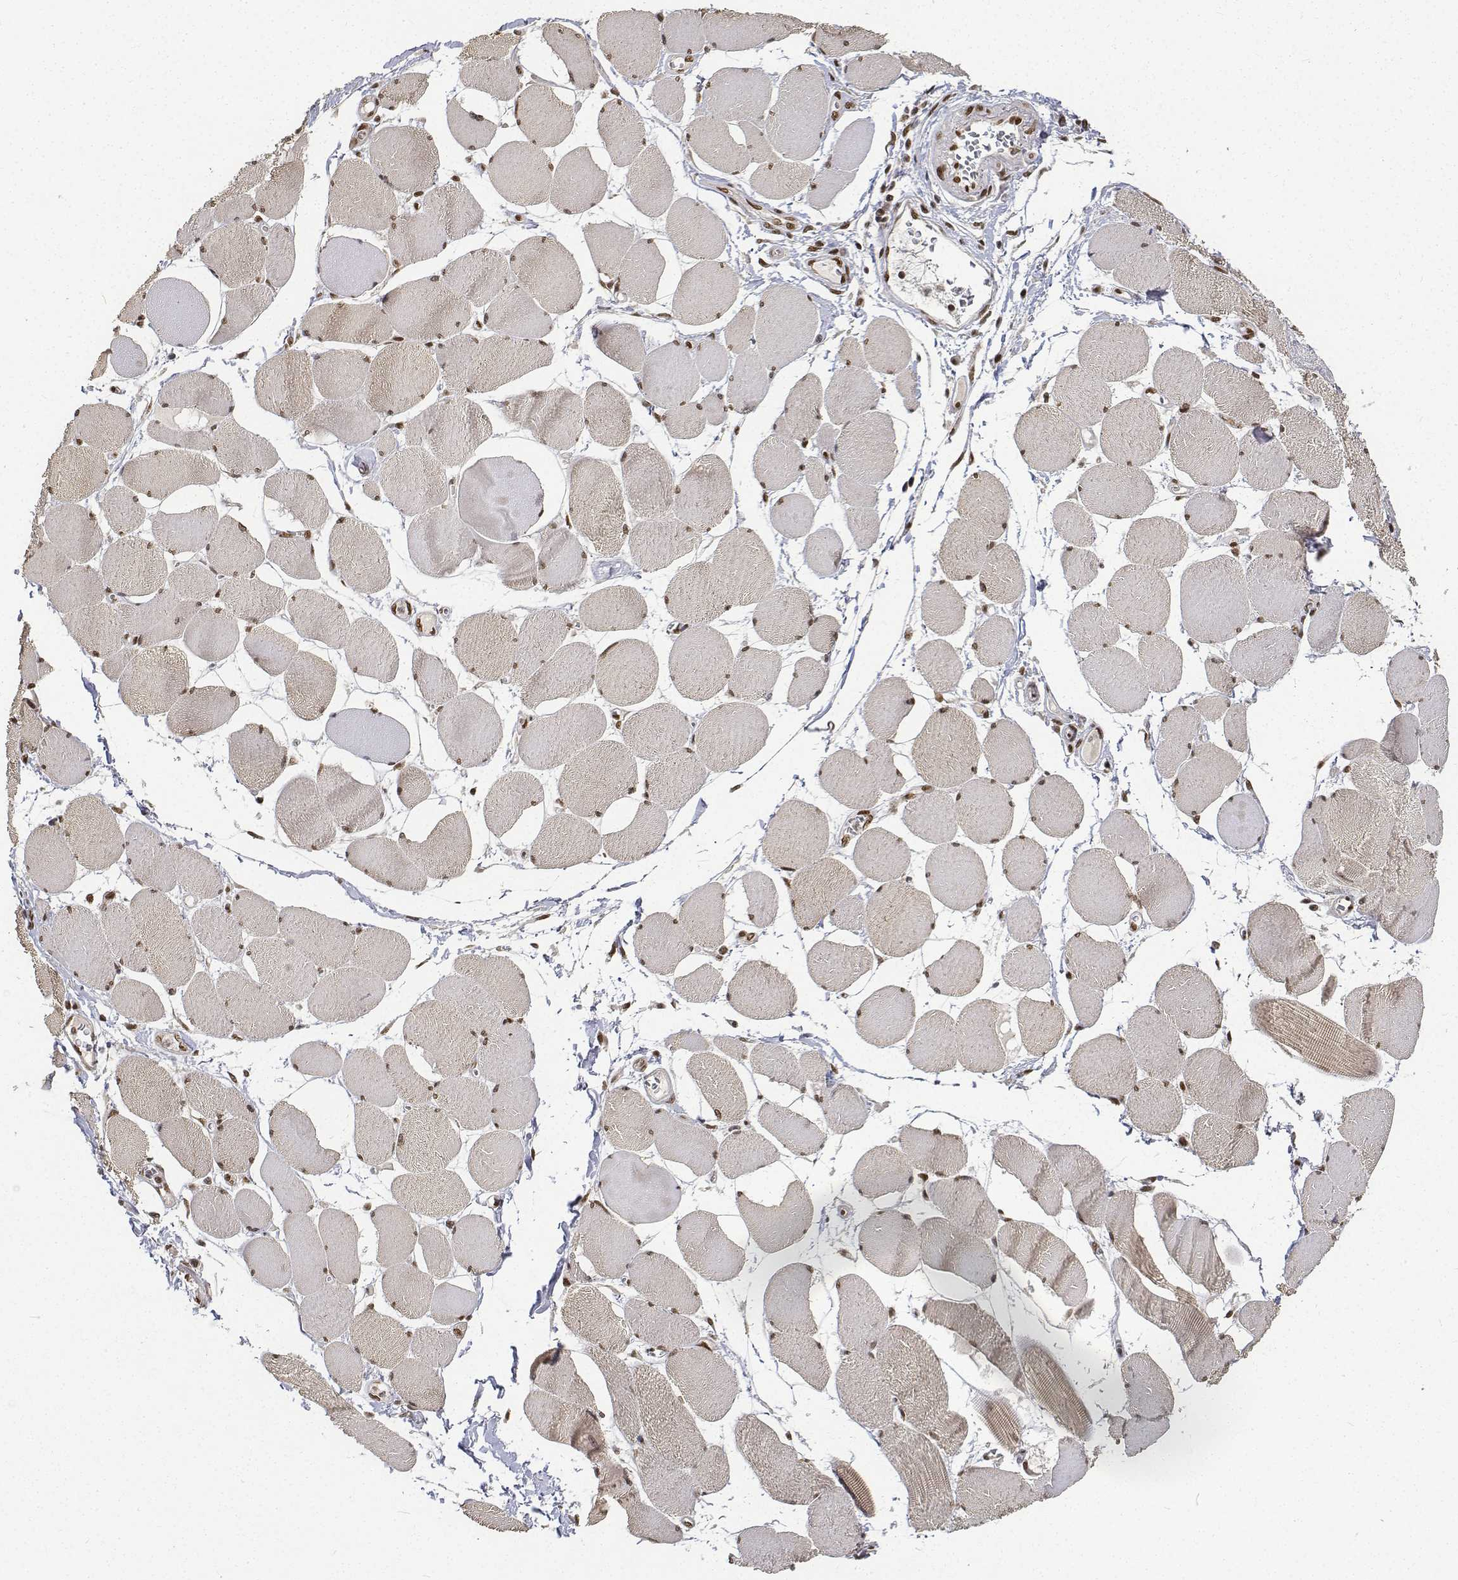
{"staining": {"intensity": "strong", "quantity": ">75%", "location": "nuclear"}, "tissue": "skeletal muscle", "cell_type": "Myocytes", "image_type": "normal", "snomed": [{"axis": "morphology", "description": "Normal tissue, NOS"}, {"axis": "topography", "description": "Skeletal muscle"}], "caption": "High-magnification brightfield microscopy of unremarkable skeletal muscle stained with DAB (brown) and counterstained with hematoxylin (blue). myocytes exhibit strong nuclear expression is appreciated in approximately>75% of cells. (DAB (3,3'-diaminobenzidine) IHC, brown staining for protein, blue staining for nuclei).", "gene": "ATRX", "patient": {"sex": "female", "age": 75}}